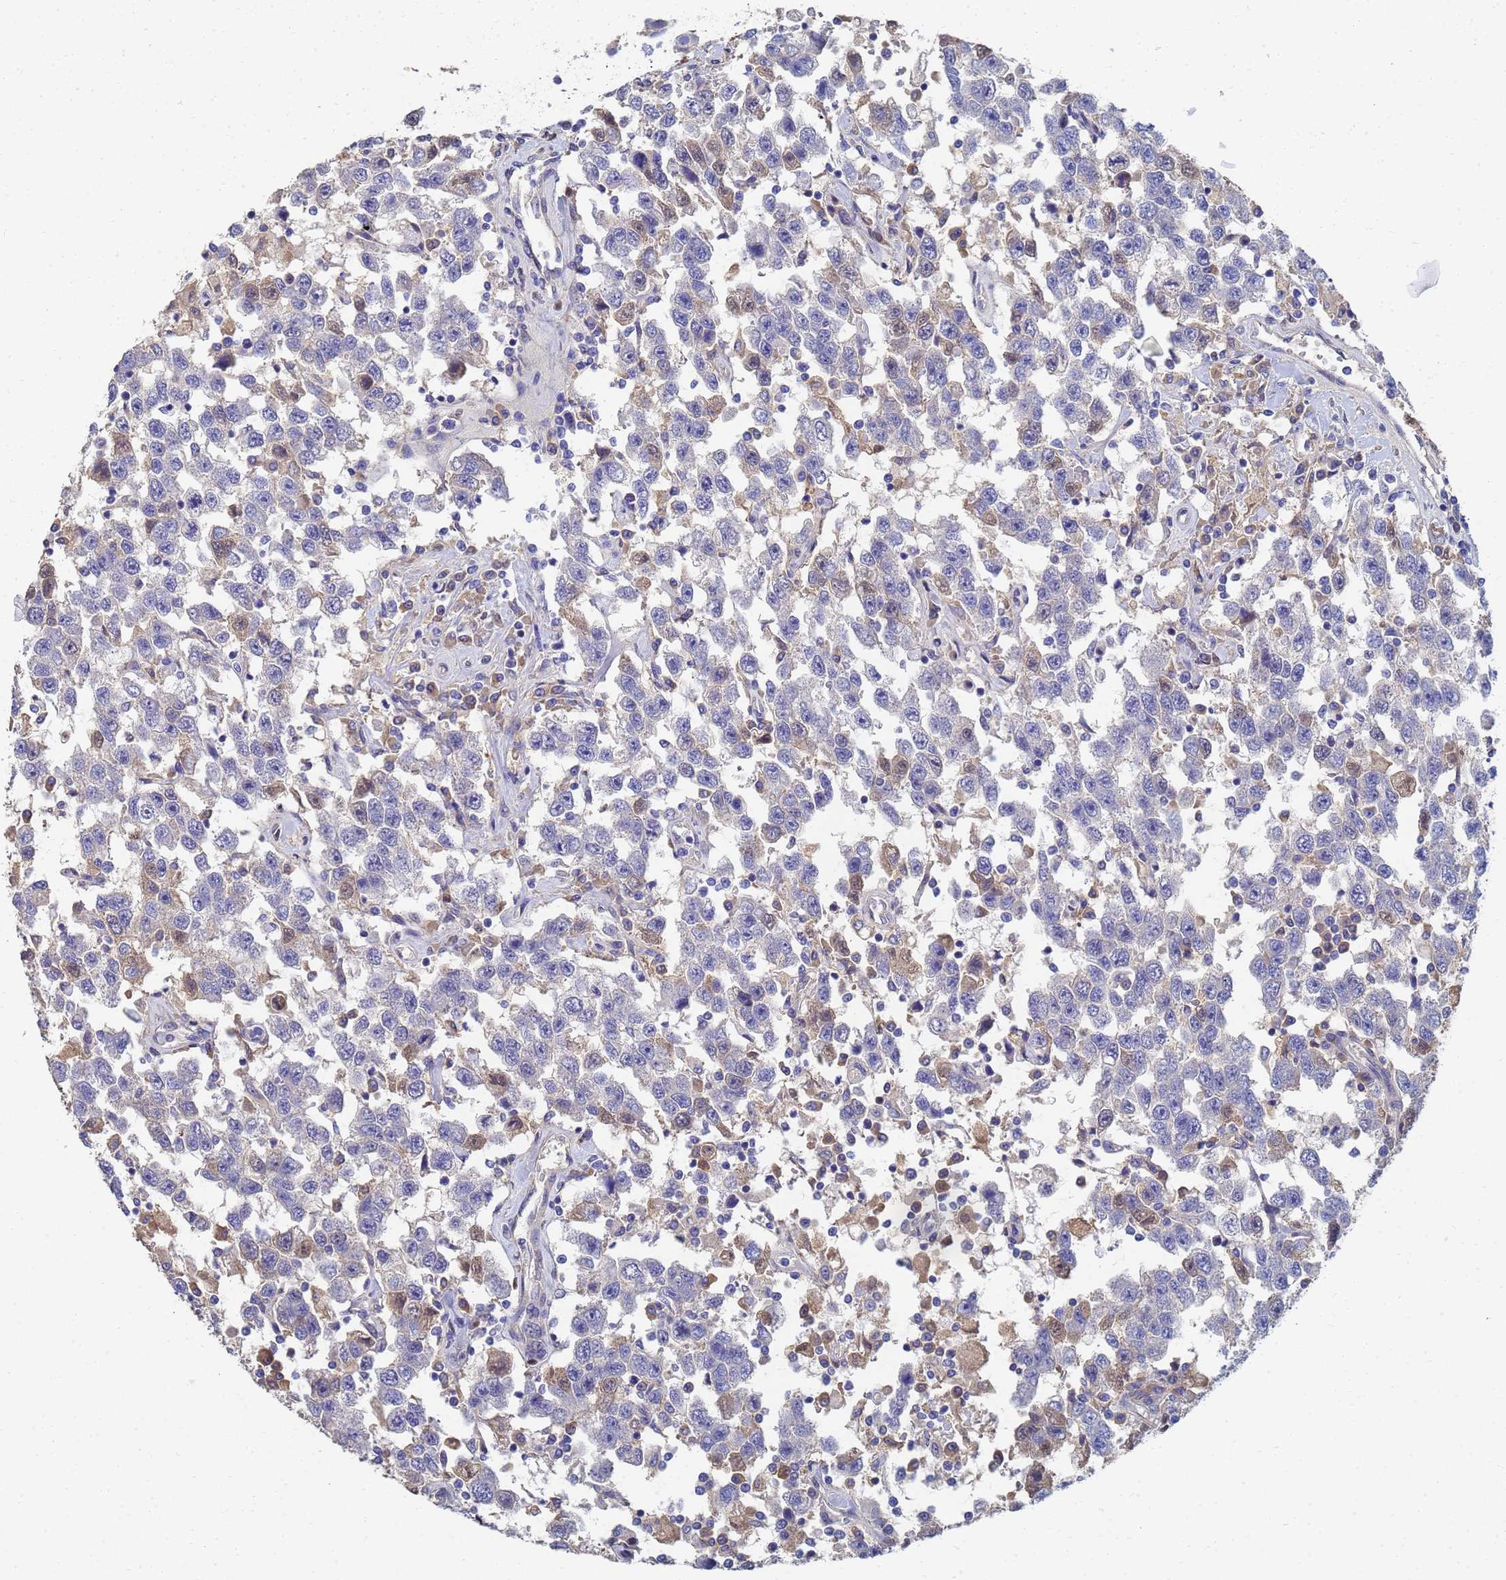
{"staining": {"intensity": "moderate", "quantity": "<25%", "location": "cytoplasmic/membranous,nuclear"}, "tissue": "testis cancer", "cell_type": "Tumor cells", "image_type": "cancer", "snomed": [{"axis": "morphology", "description": "Seminoma, NOS"}, {"axis": "topography", "description": "Testis"}], "caption": "Immunohistochemical staining of human testis seminoma shows low levels of moderate cytoplasmic/membranous and nuclear protein staining in approximately <25% of tumor cells.", "gene": "LBX2", "patient": {"sex": "male", "age": 41}}